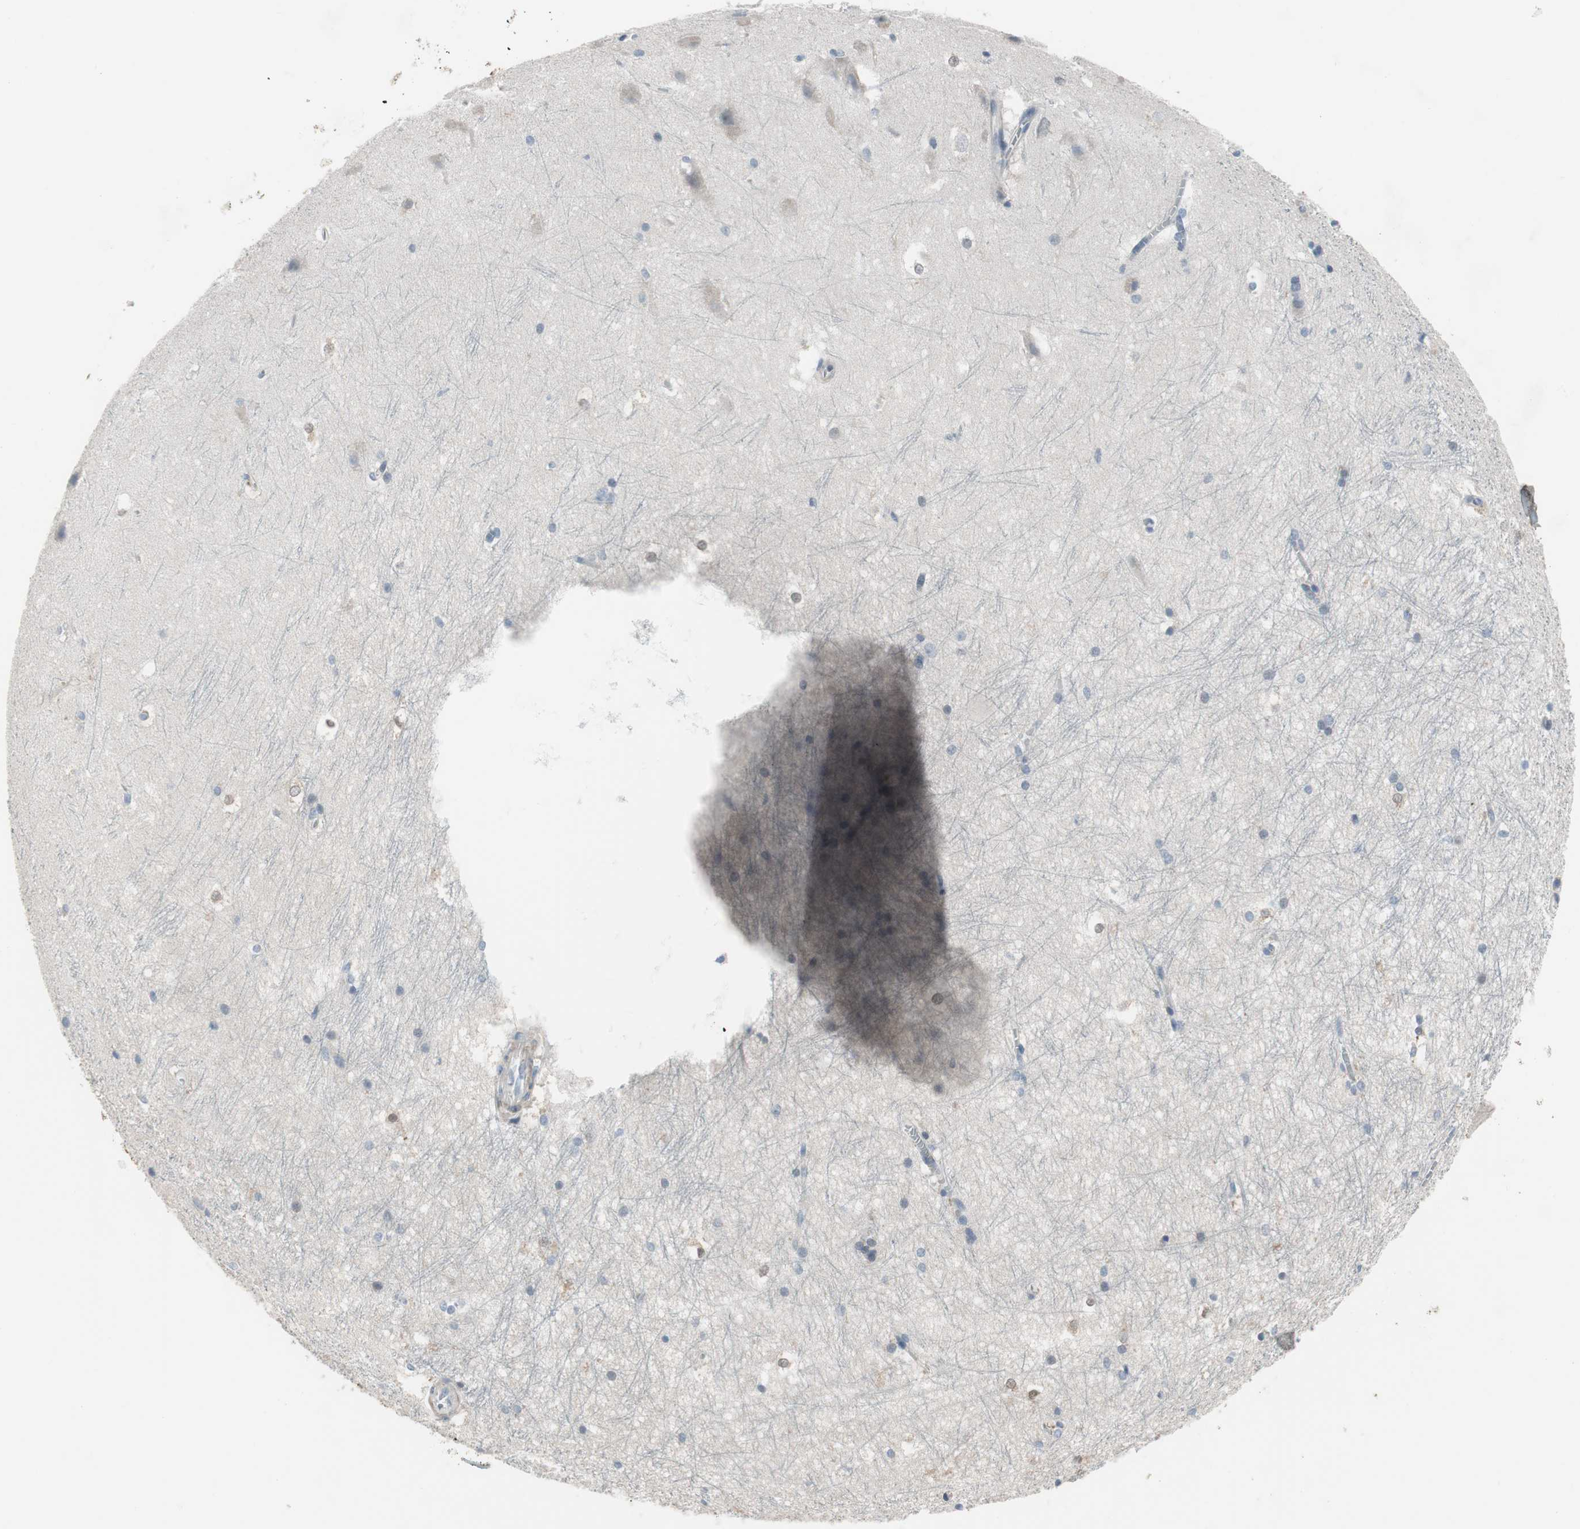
{"staining": {"intensity": "negative", "quantity": "none", "location": "none"}, "tissue": "hippocampus", "cell_type": "Glial cells", "image_type": "normal", "snomed": [{"axis": "morphology", "description": "Normal tissue, NOS"}, {"axis": "topography", "description": "Hippocampus"}], "caption": "The image exhibits no staining of glial cells in benign hippocampus.", "gene": "PIGR", "patient": {"sex": "female", "age": 19}}